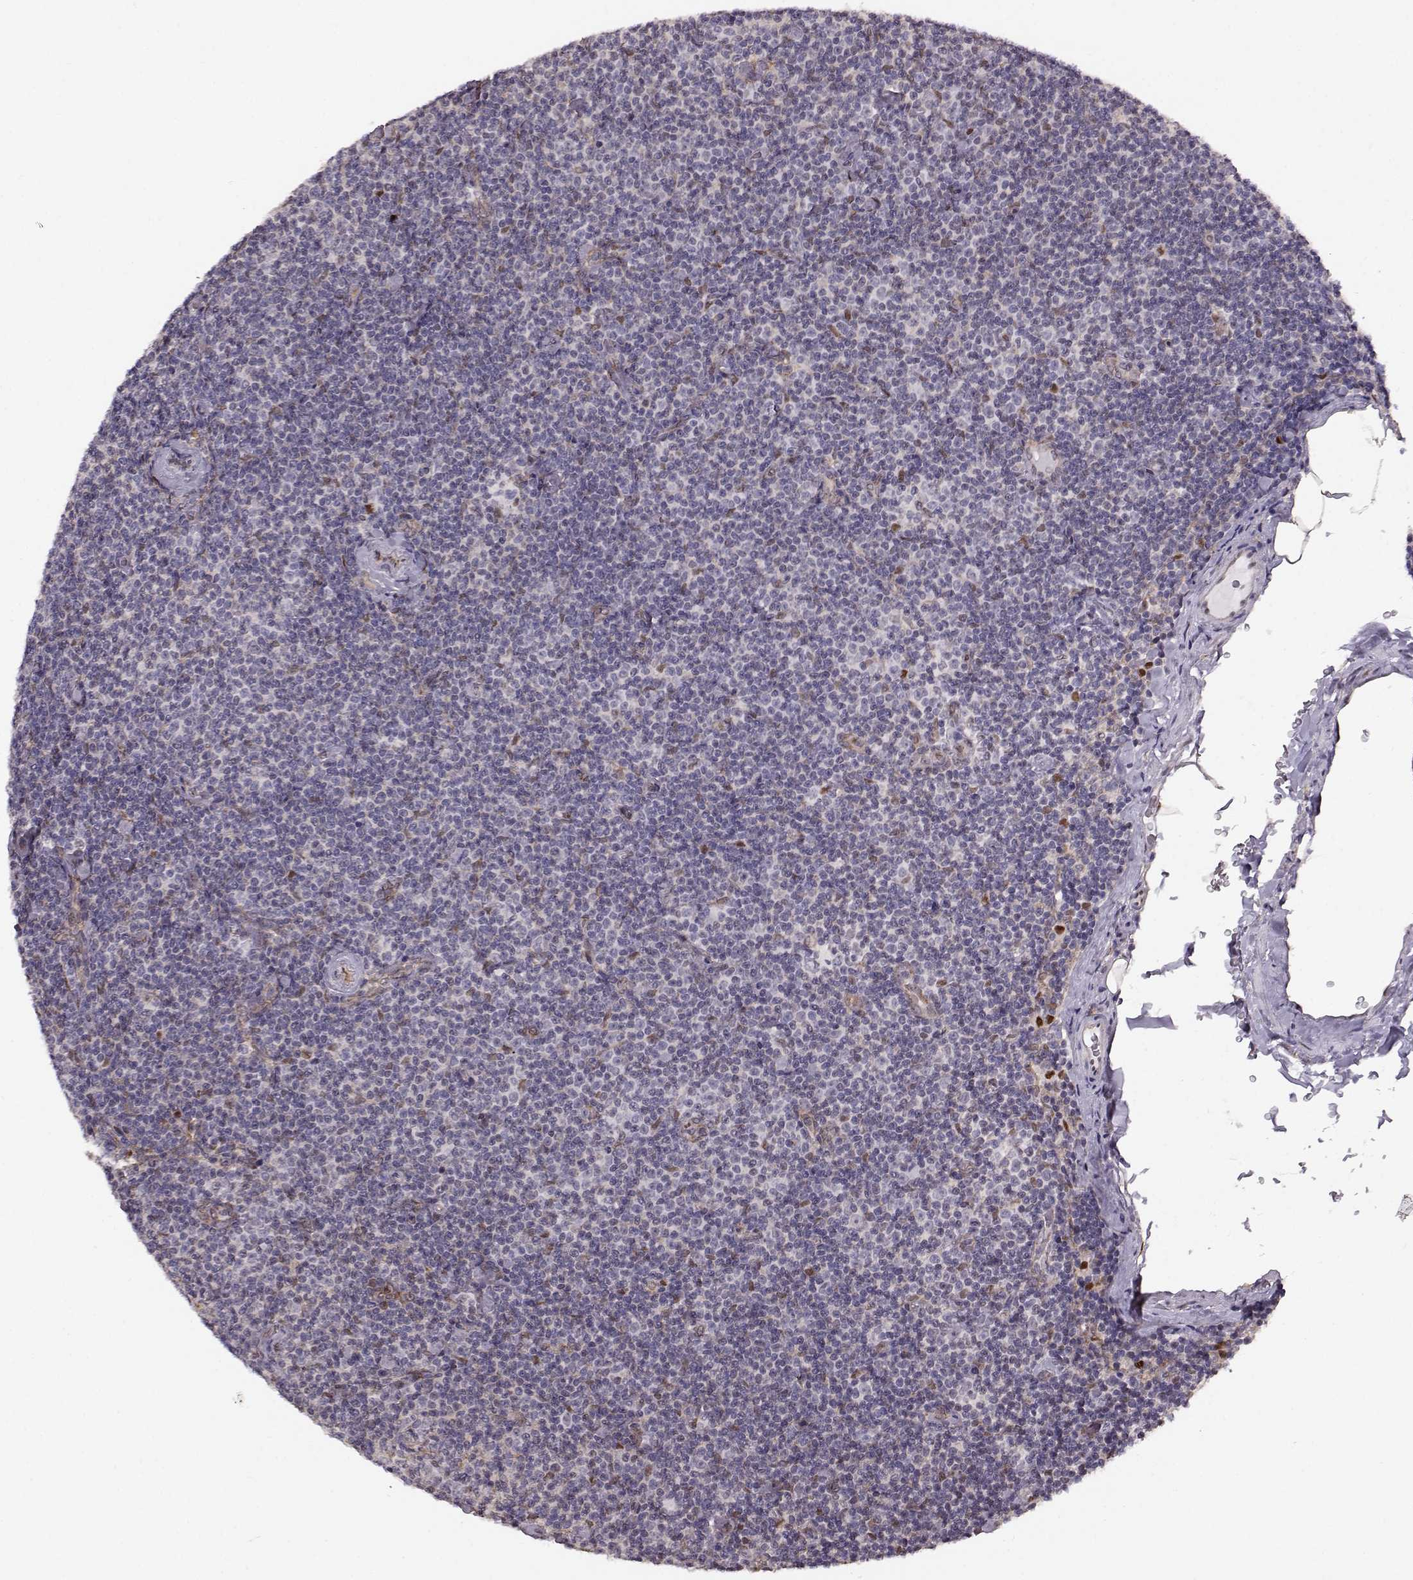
{"staining": {"intensity": "negative", "quantity": "none", "location": "none"}, "tissue": "lymphoma", "cell_type": "Tumor cells", "image_type": "cancer", "snomed": [{"axis": "morphology", "description": "Malignant lymphoma, non-Hodgkin's type, Low grade"}, {"axis": "topography", "description": "Lymph node"}], "caption": "This is an immunohistochemistry histopathology image of human lymphoma. There is no staining in tumor cells.", "gene": "KLF6", "patient": {"sex": "male", "age": 81}}